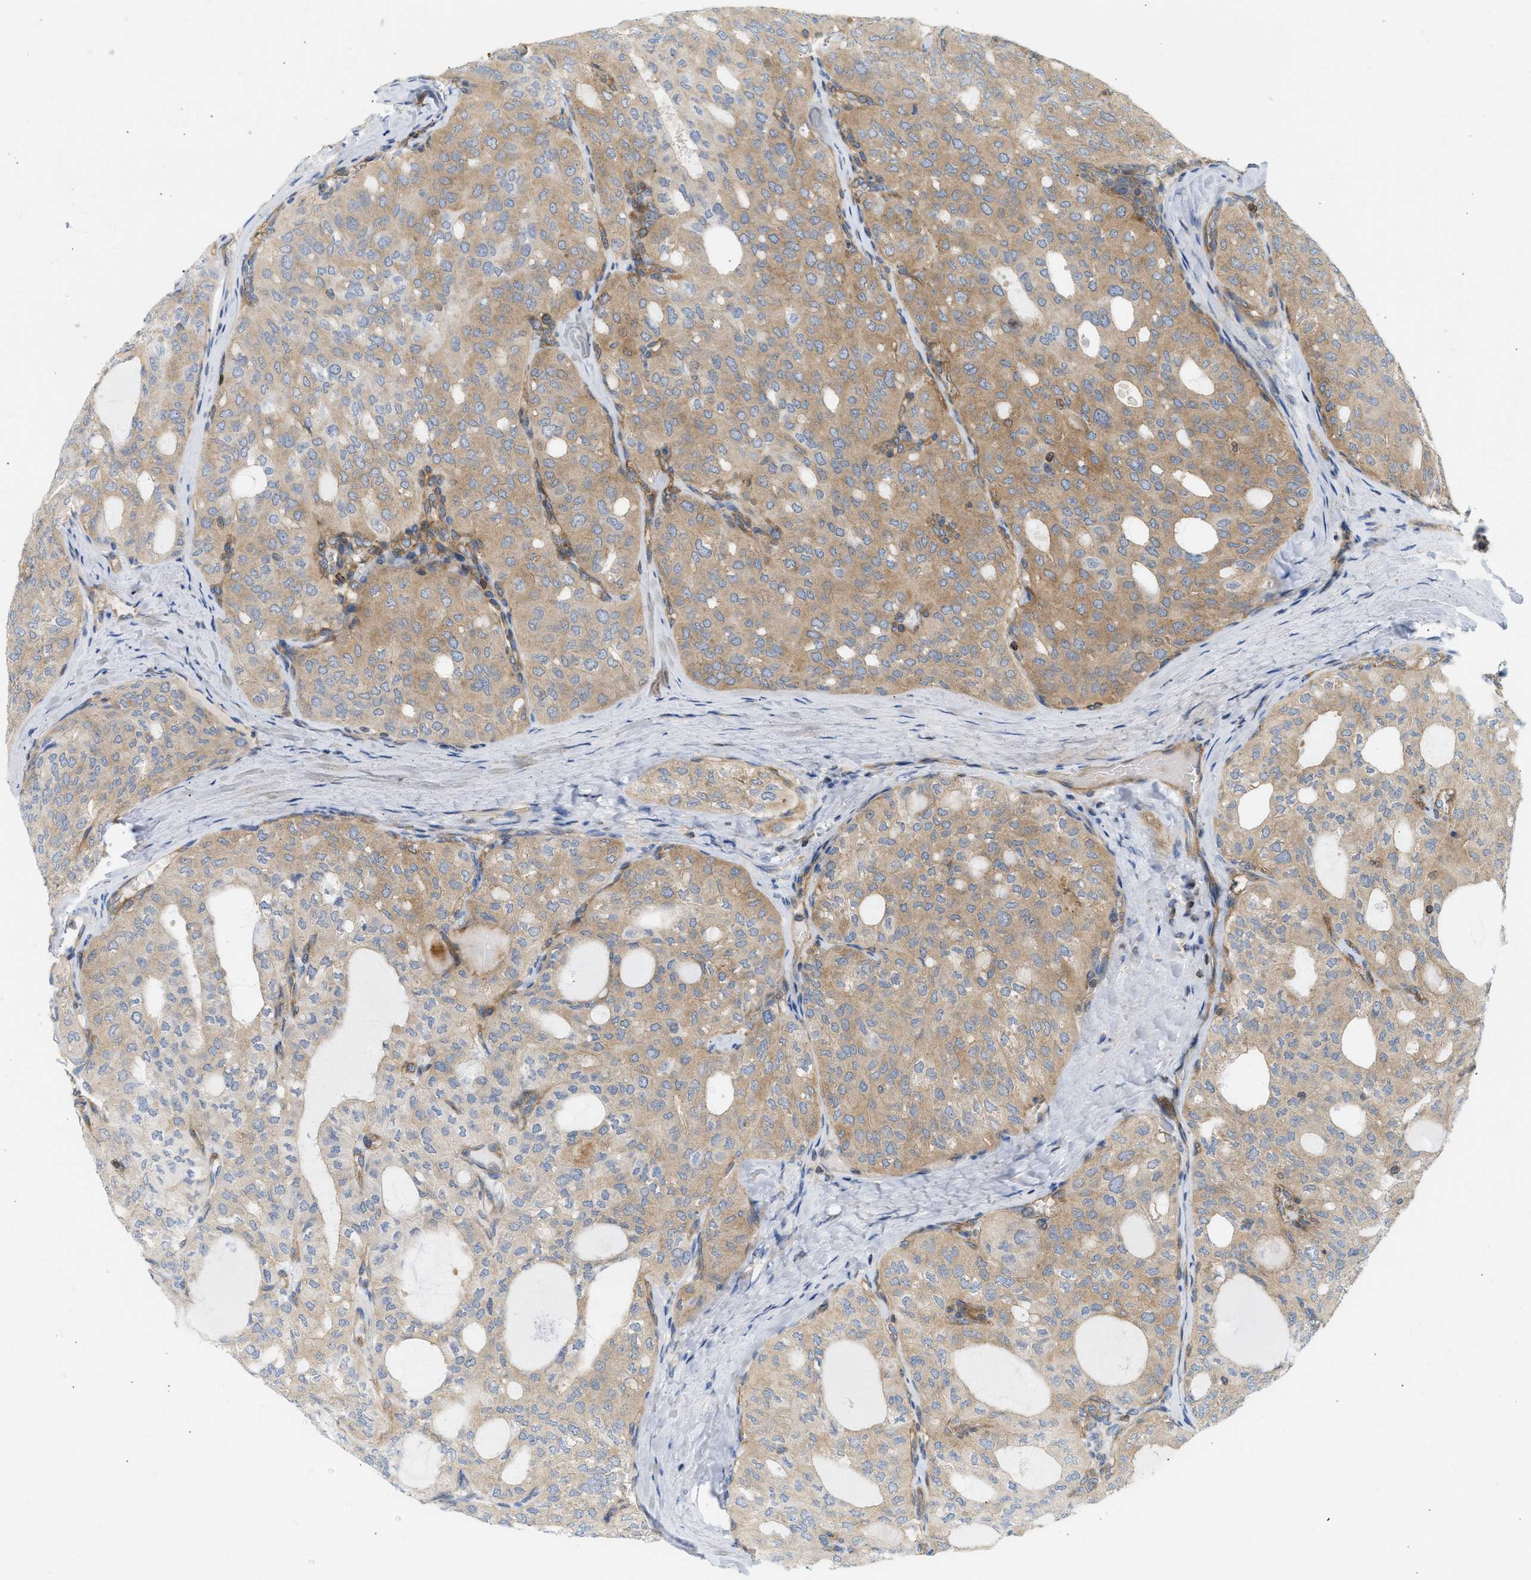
{"staining": {"intensity": "moderate", "quantity": "25%-75%", "location": "cytoplasmic/membranous"}, "tissue": "thyroid cancer", "cell_type": "Tumor cells", "image_type": "cancer", "snomed": [{"axis": "morphology", "description": "Follicular adenoma carcinoma, NOS"}, {"axis": "topography", "description": "Thyroid gland"}], "caption": "Thyroid cancer stained with a brown dye demonstrates moderate cytoplasmic/membranous positive expression in about 25%-75% of tumor cells.", "gene": "STRN", "patient": {"sex": "male", "age": 75}}